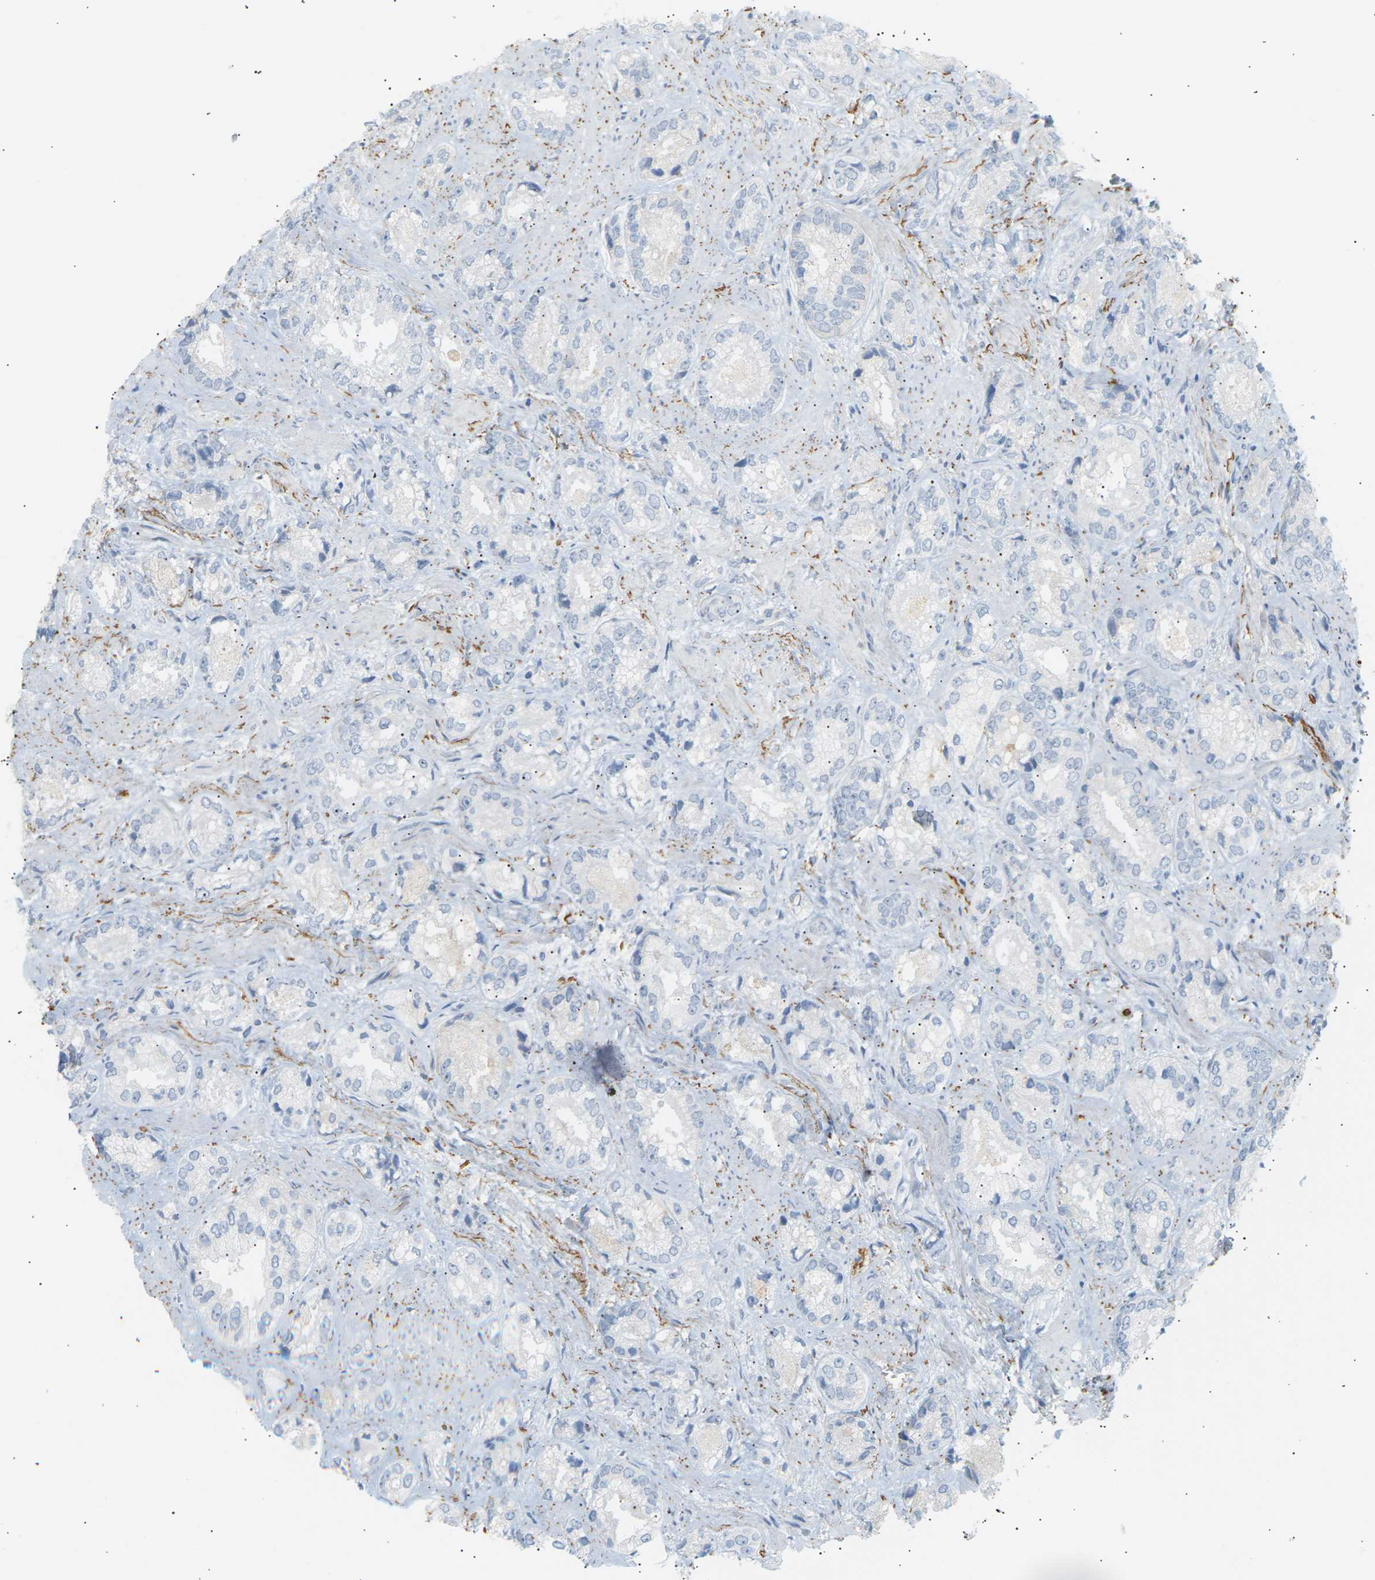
{"staining": {"intensity": "negative", "quantity": "none", "location": "none"}, "tissue": "prostate cancer", "cell_type": "Tumor cells", "image_type": "cancer", "snomed": [{"axis": "morphology", "description": "Adenocarcinoma, High grade"}, {"axis": "topography", "description": "Prostate"}], "caption": "A histopathology image of human prostate adenocarcinoma (high-grade) is negative for staining in tumor cells. Nuclei are stained in blue.", "gene": "CLU", "patient": {"sex": "male", "age": 61}}